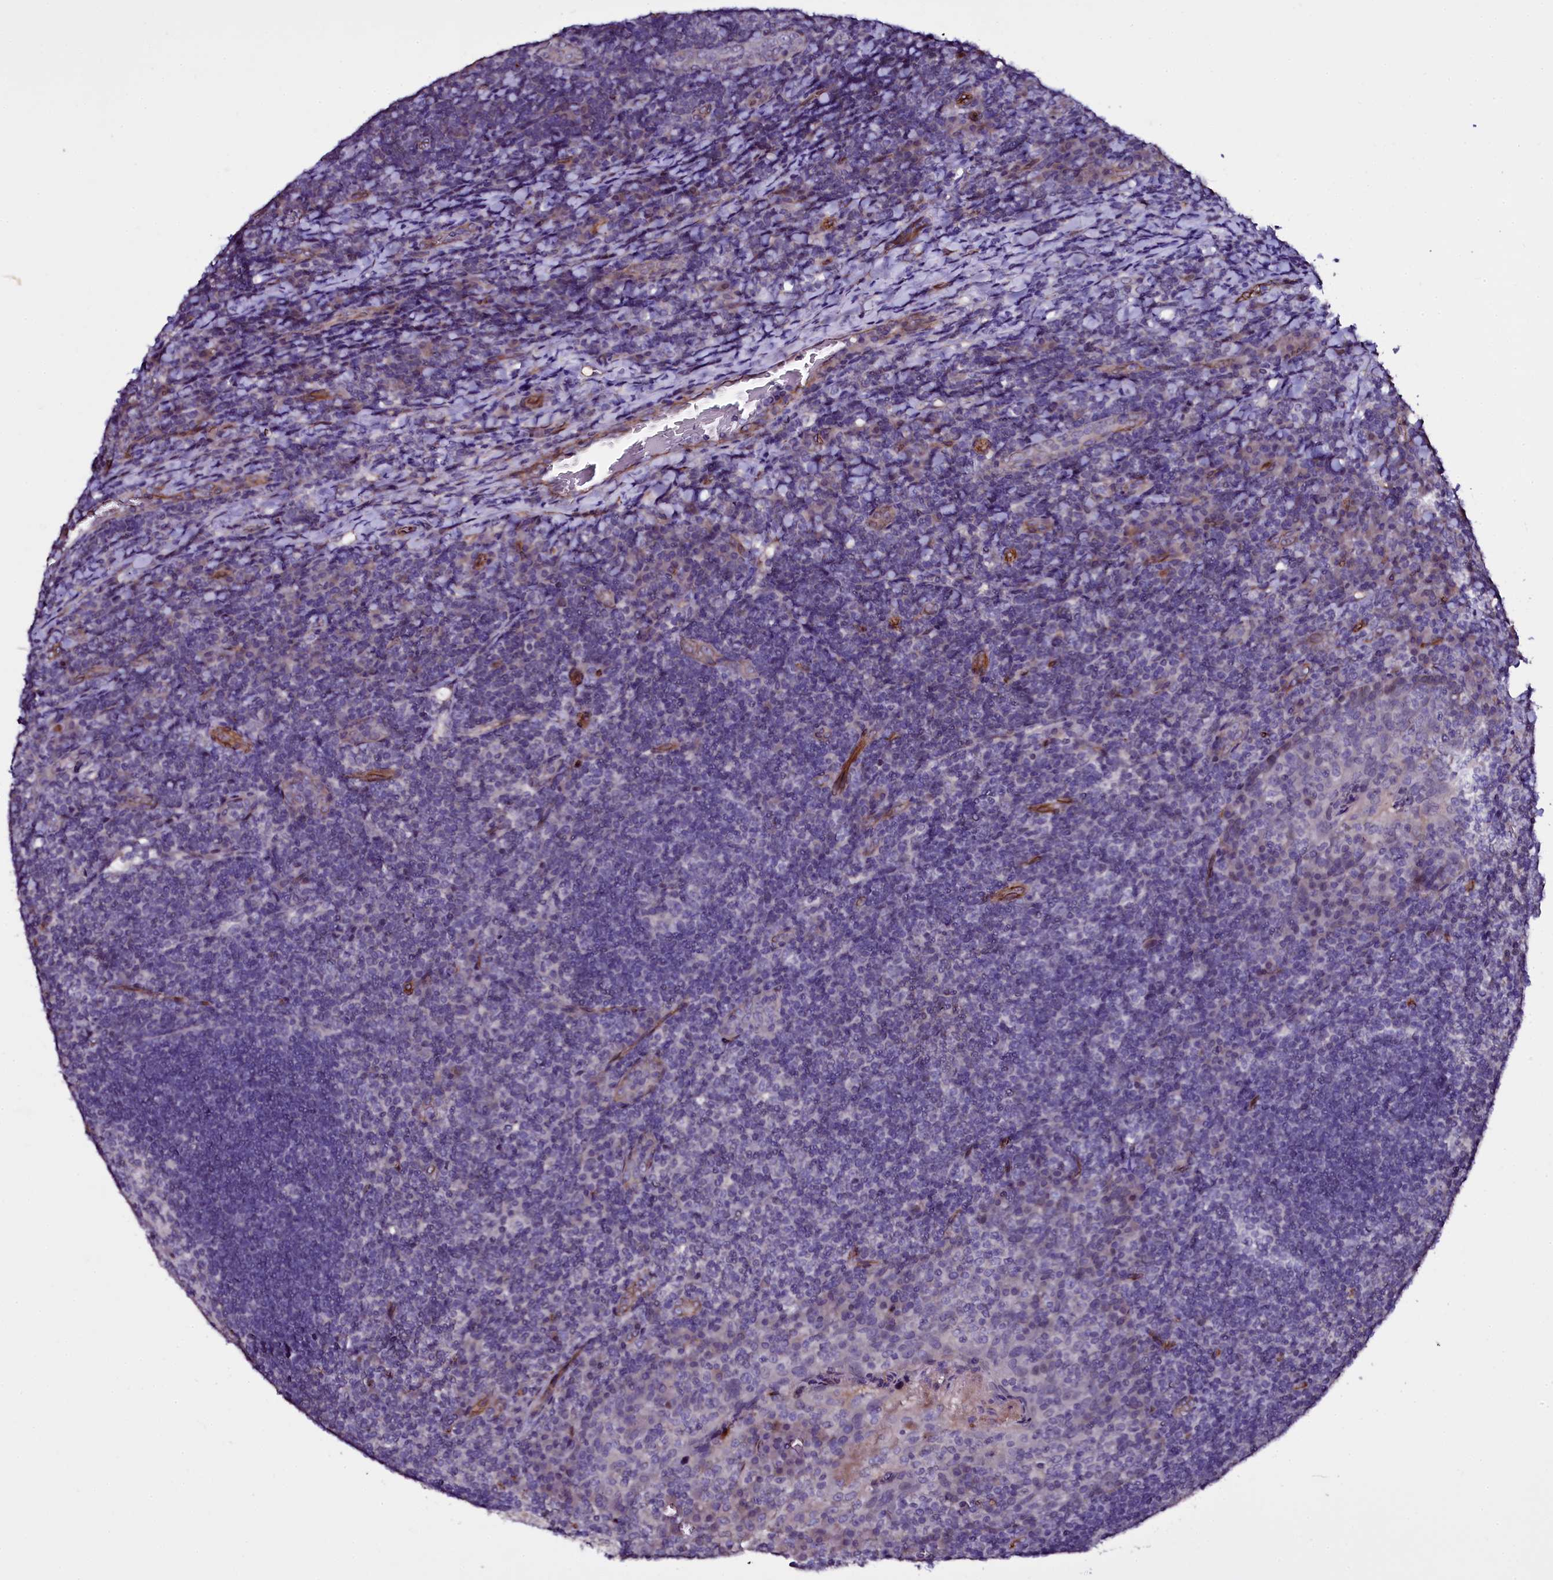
{"staining": {"intensity": "negative", "quantity": "none", "location": "none"}, "tissue": "tonsil", "cell_type": "Germinal center cells", "image_type": "normal", "snomed": [{"axis": "morphology", "description": "Normal tissue, NOS"}, {"axis": "topography", "description": "Tonsil"}], "caption": "IHC photomicrograph of normal tonsil: tonsil stained with DAB shows no significant protein expression in germinal center cells.", "gene": "MEX3C", "patient": {"sex": "male", "age": 17}}